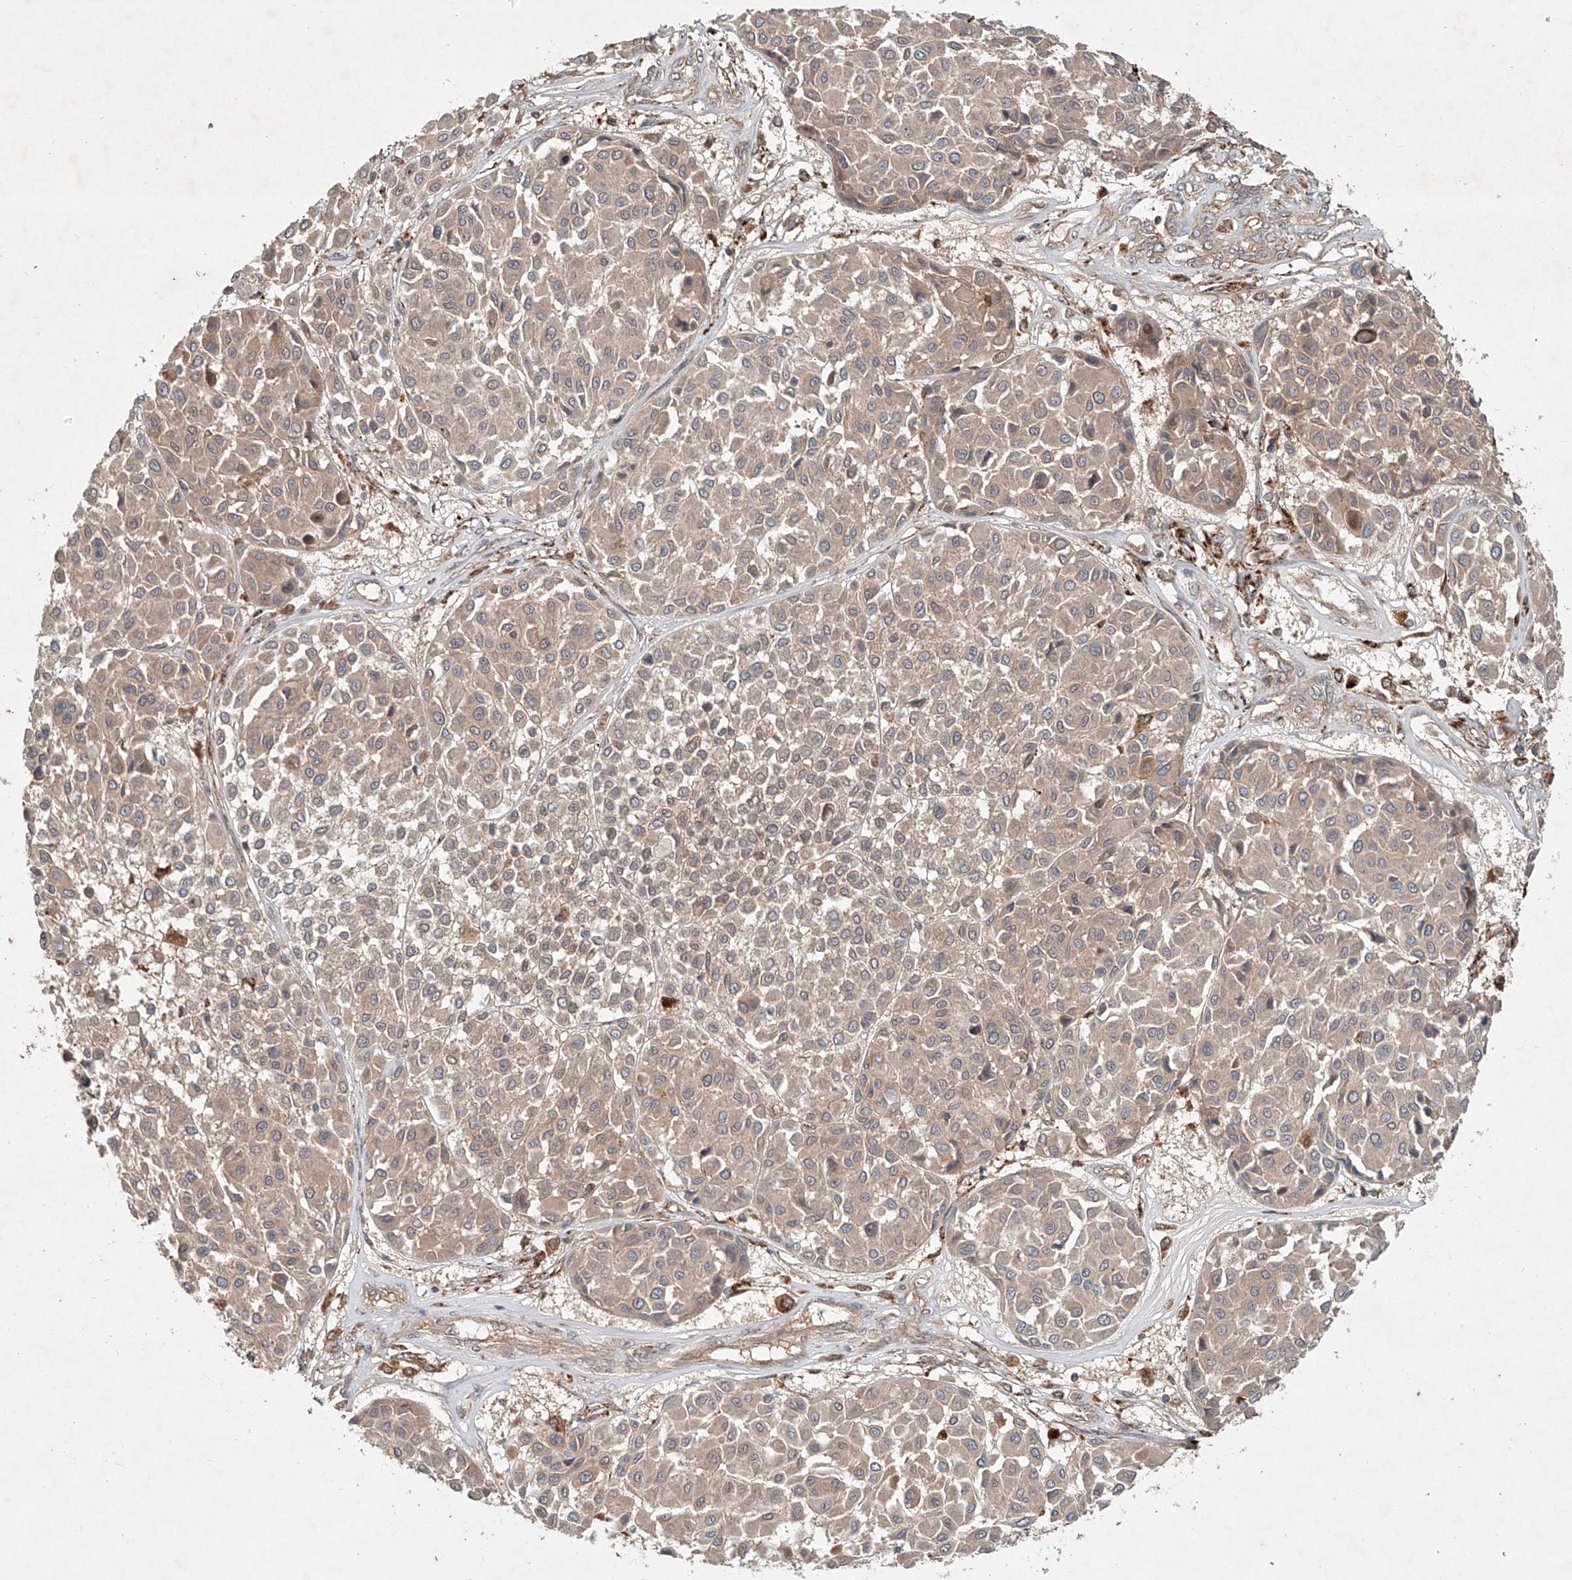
{"staining": {"intensity": "weak", "quantity": "<25%", "location": "cytoplasmic/membranous"}, "tissue": "melanoma", "cell_type": "Tumor cells", "image_type": "cancer", "snomed": [{"axis": "morphology", "description": "Malignant melanoma, Metastatic site"}, {"axis": "topography", "description": "Soft tissue"}], "caption": "Immunohistochemistry micrograph of neoplastic tissue: malignant melanoma (metastatic site) stained with DAB demonstrates no significant protein positivity in tumor cells.", "gene": "IER5", "patient": {"sex": "male", "age": 41}}